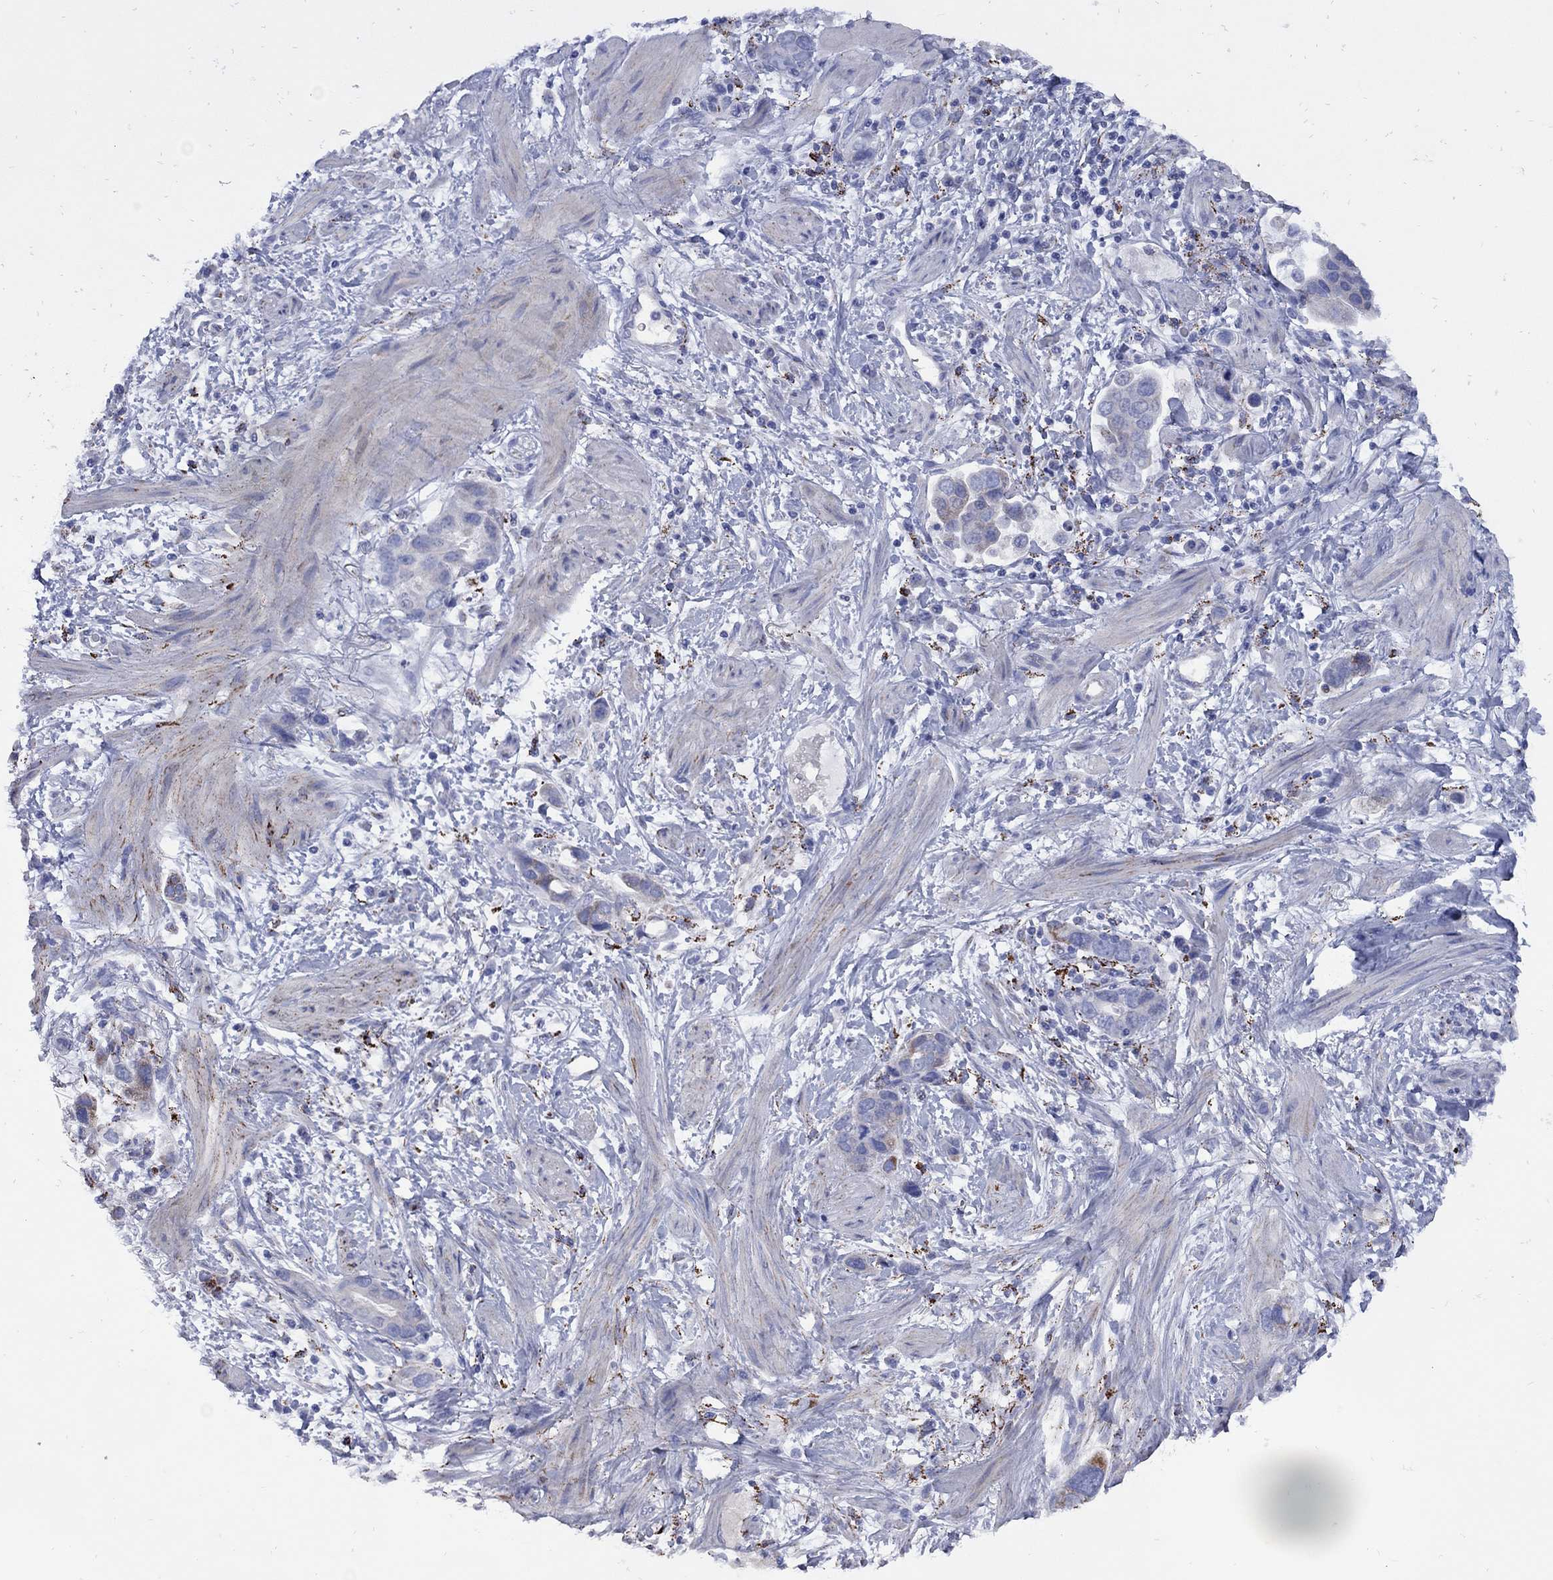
{"staining": {"intensity": "negative", "quantity": "none", "location": "none"}, "tissue": "stomach cancer", "cell_type": "Tumor cells", "image_type": "cancer", "snomed": [{"axis": "morphology", "description": "Adenocarcinoma, NOS"}, {"axis": "topography", "description": "Stomach, lower"}], "caption": "Stomach cancer was stained to show a protein in brown. There is no significant positivity in tumor cells.", "gene": "SESTD1", "patient": {"sex": "female", "age": 93}}